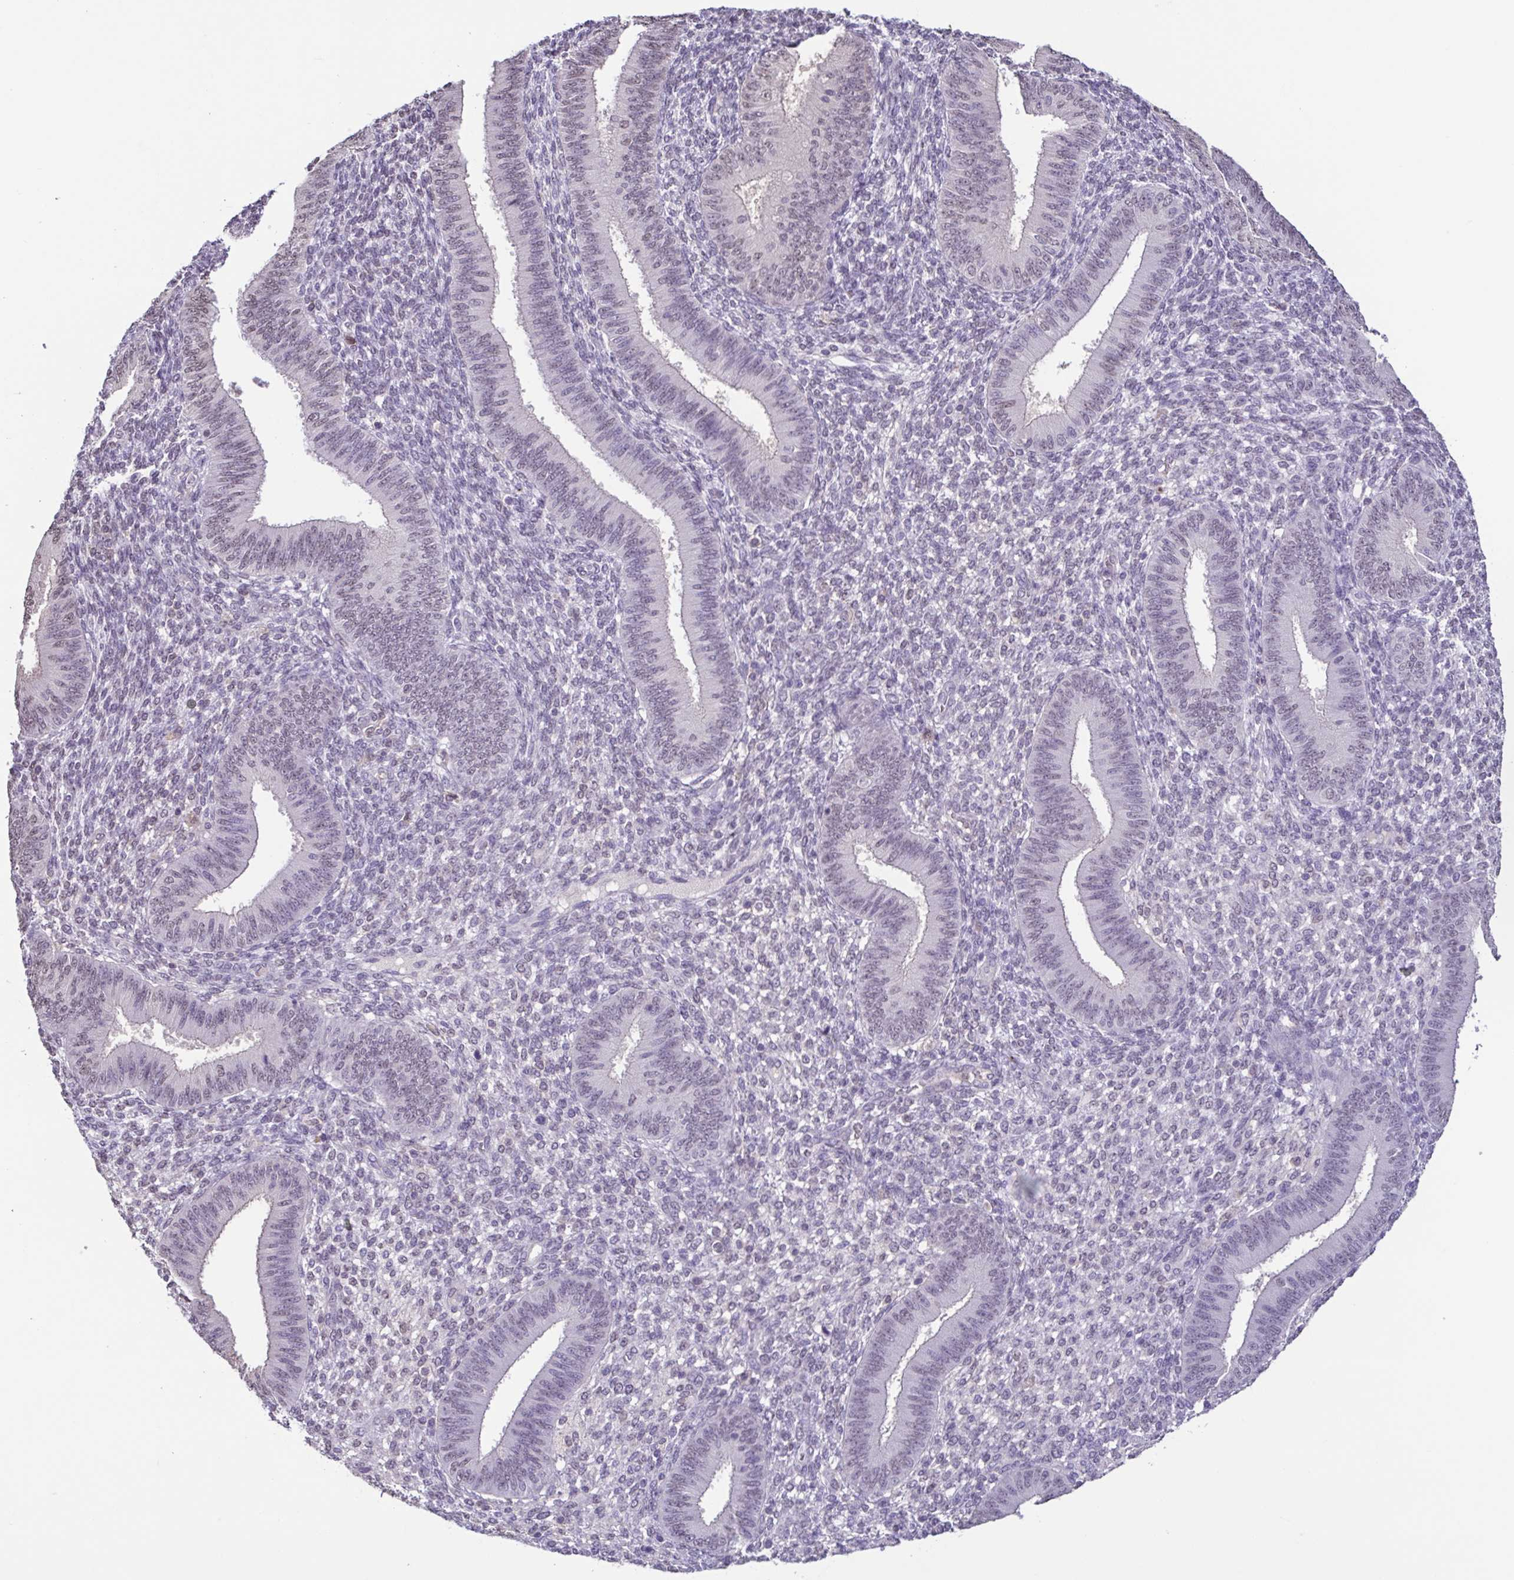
{"staining": {"intensity": "negative", "quantity": "none", "location": "none"}, "tissue": "endometrium", "cell_type": "Cells in endometrial stroma", "image_type": "normal", "snomed": [{"axis": "morphology", "description": "Normal tissue, NOS"}, {"axis": "topography", "description": "Endometrium"}], "caption": "This is a image of immunohistochemistry (IHC) staining of unremarkable endometrium, which shows no staining in cells in endometrial stroma.", "gene": "ACTRT3", "patient": {"sex": "female", "age": 39}}